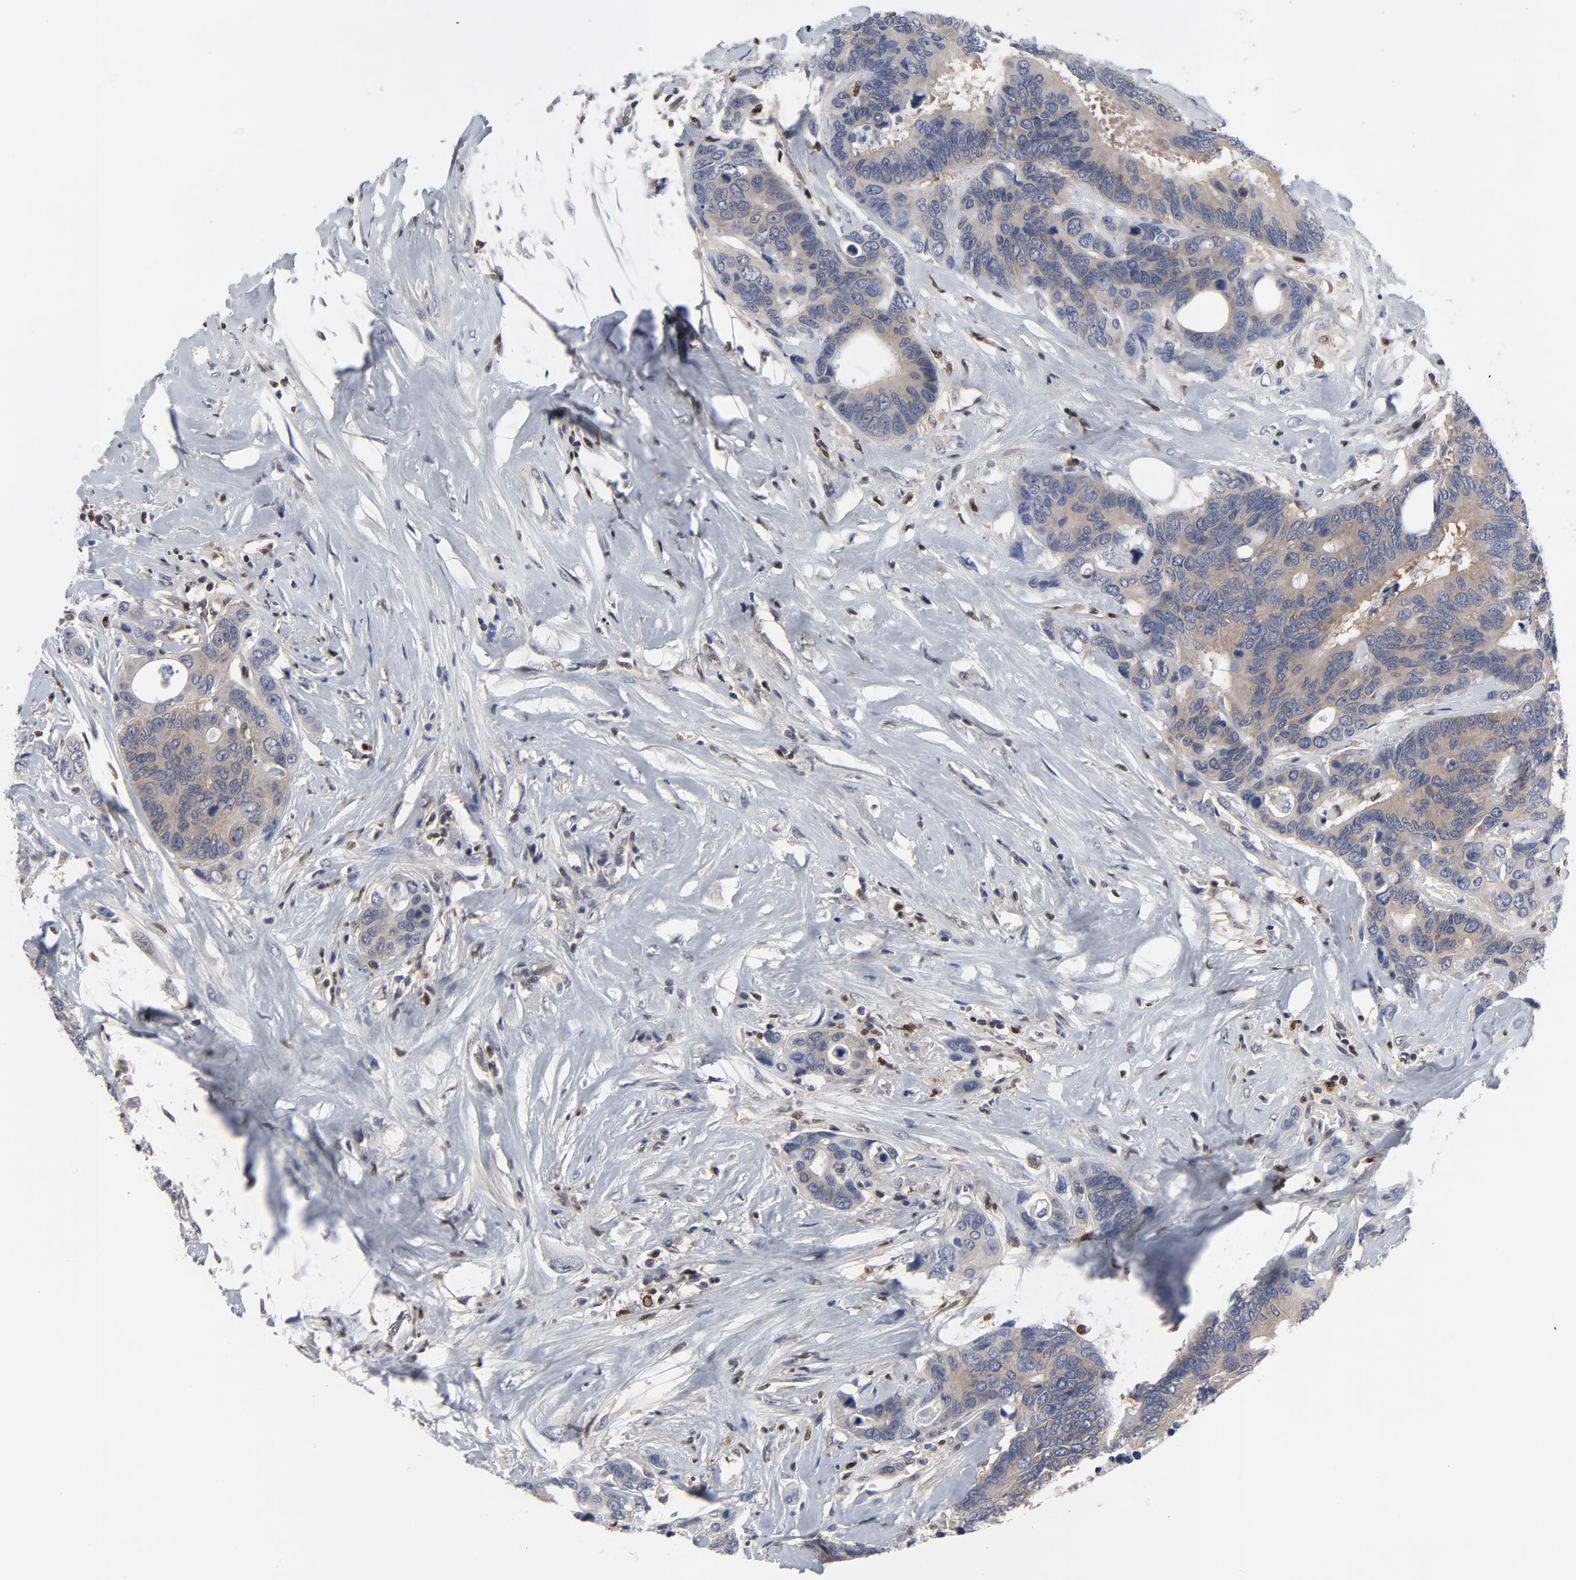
{"staining": {"intensity": "moderate", "quantity": ">75%", "location": "cytoplasmic/membranous"}, "tissue": "colorectal cancer", "cell_type": "Tumor cells", "image_type": "cancer", "snomed": [{"axis": "morphology", "description": "Adenocarcinoma, NOS"}, {"axis": "topography", "description": "Rectum"}], "caption": "Colorectal cancer (adenocarcinoma) stained with immunohistochemistry (IHC) displays moderate cytoplasmic/membranous positivity in approximately >75% of tumor cells. Nuclei are stained in blue.", "gene": "NFKB1", "patient": {"sex": "male", "age": 55}}